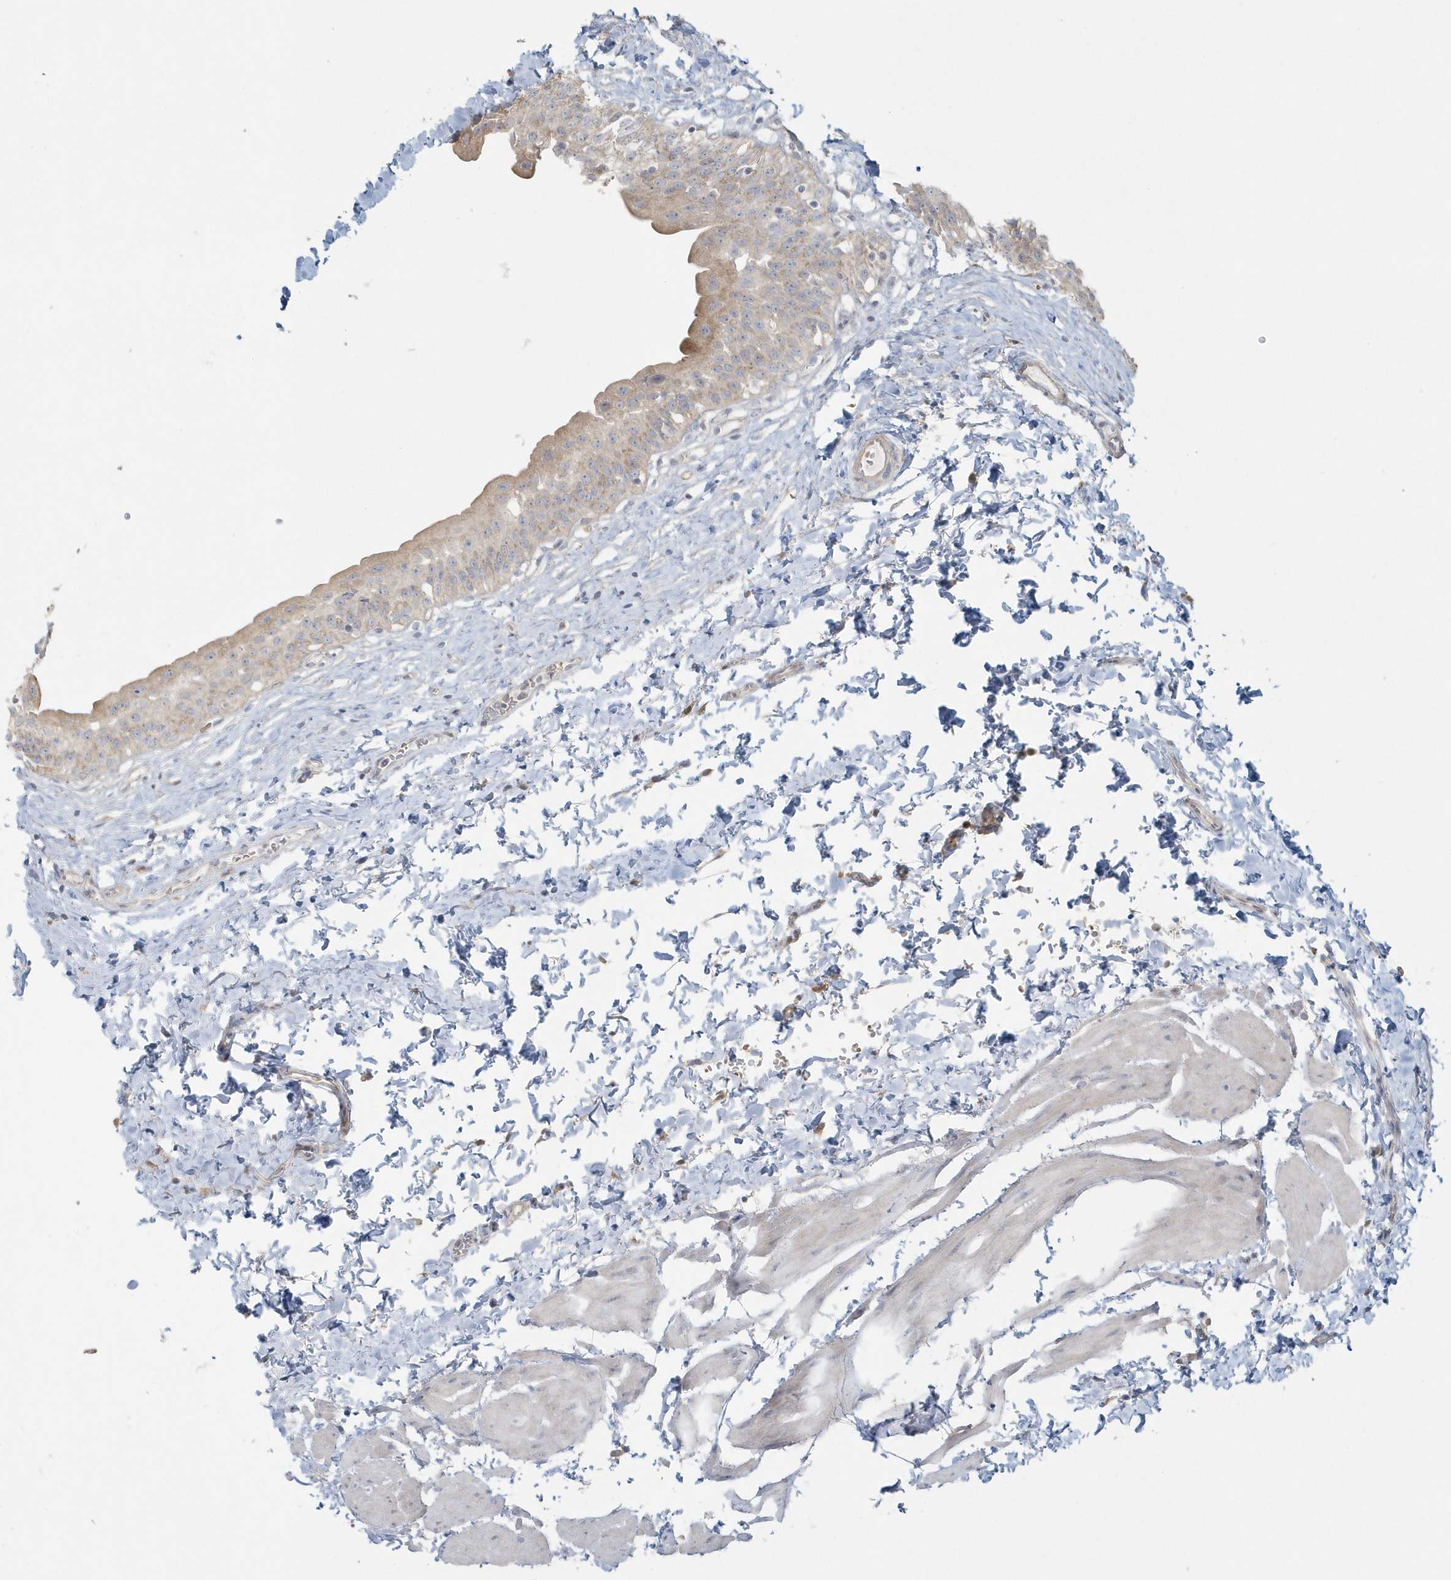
{"staining": {"intensity": "moderate", "quantity": "<25%", "location": "cytoplasmic/membranous"}, "tissue": "urinary bladder", "cell_type": "Urothelial cells", "image_type": "normal", "snomed": [{"axis": "morphology", "description": "Normal tissue, NOS"}, {"axis": "topography", "description": "Urinary bladder"}], "caption": "Moderate cytoplasmic/membranous staining is identified in approximately <25% of urothelial cells in benign urinary bladder. (brown staining indicates protein expression, while blue staining denotes nuclei).", "gene": "BLTP3A", "patient": {"sex": "male", "age": 51}}